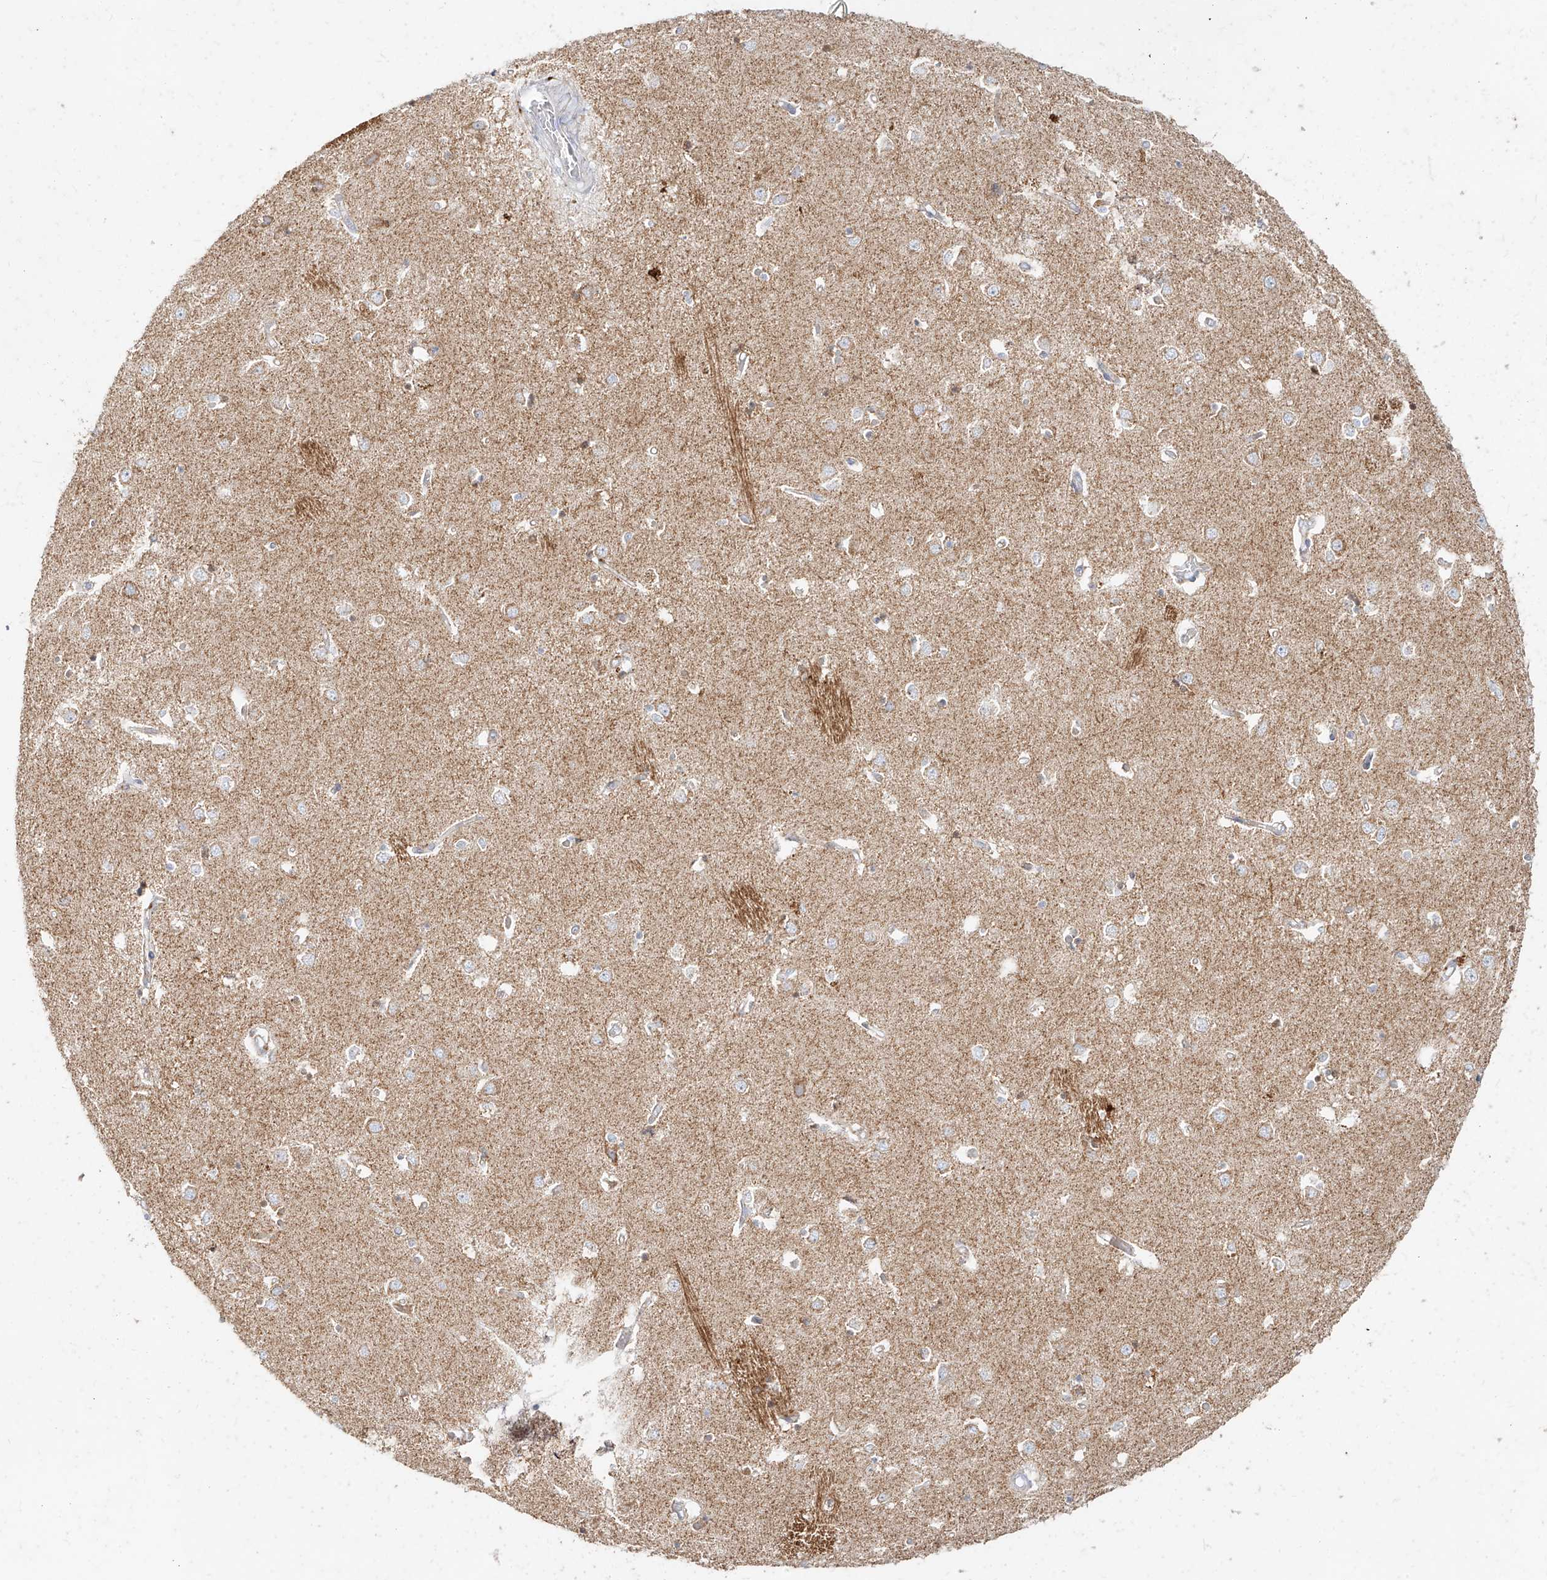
{"staining": {"intensity": "moderate", "quantity": "<25%", "location": "cytoplasmic/membranous"}, "tissue": "caudate", "cell_type": "Glial cells", "image_type": "normal", "snomed": [{"axis": "morphology", "description": "Normal tissue, NOS"}, {"axis": "topography", "description": "Lateral ventricle wall"}], "caption": "Immunohistochemical staining of benign human caudate exhibits low levels of moderate cytoplasmic/membranous staining in about <25% of glial cells. Immunohistochemistry stains the protein of interest in brown and the nuclei are stained blue.", "gene": "MTX2", "patient": {"sex": "male", "age": 45}}